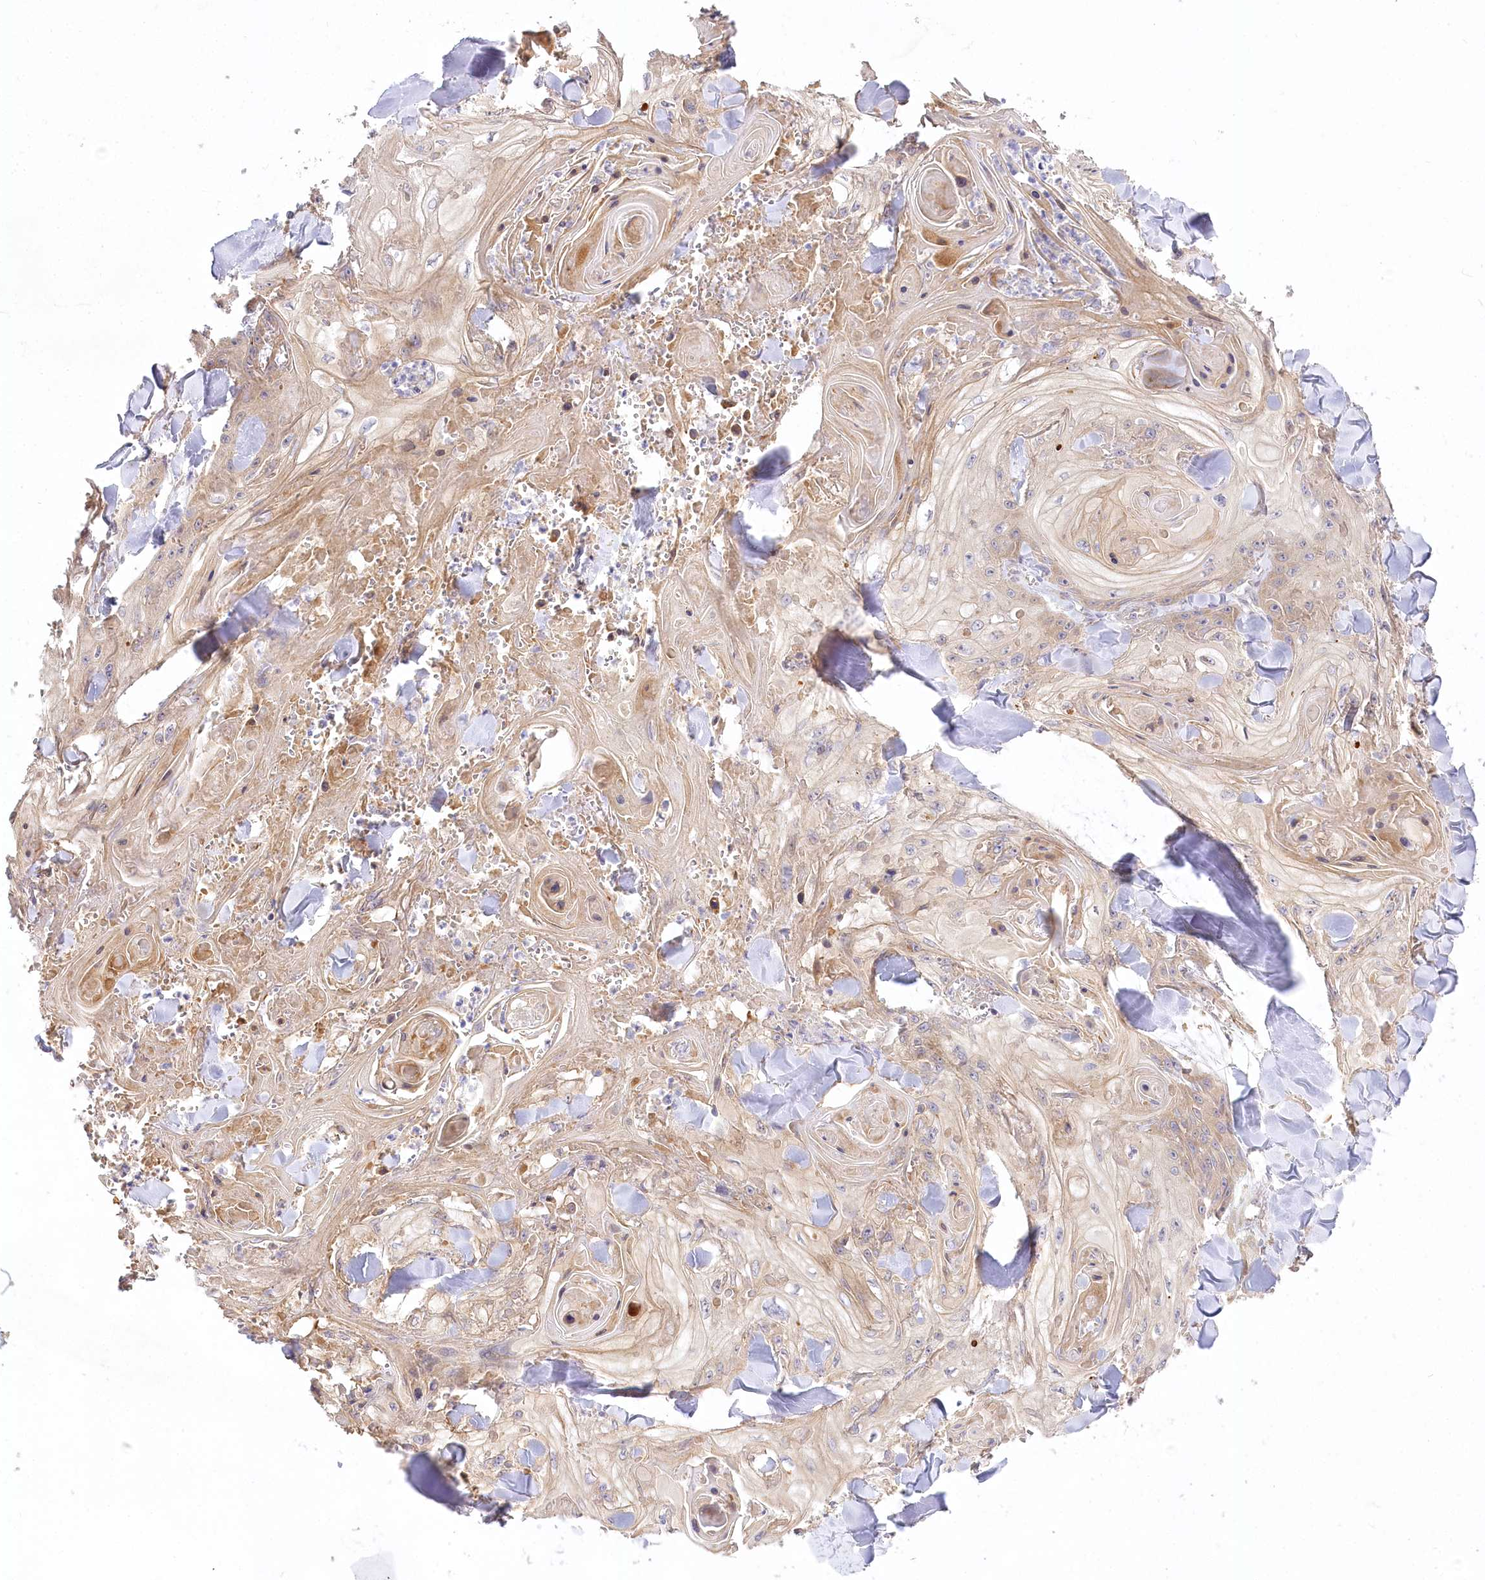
{"staining": {"intensity": "weak", "quantity": "25%-75%", "location": "cytoplasmic/membranous"}, "tissue": "skin cancer", "cell_type": "Tumor cells", "image_type": "cancer", "snomed": [{"axis": "morphology", "description": "Squamous cell carcinoma, NOS"}, {"axis": "topography", "description": "Skin"}], "caption": "Human squamous cell carcinoma (skin) stained with a protein marker exhibits weak staining in tumor cells.", "gene": "PYROXD1", "patient": {"sex": "male", "age": 74}}